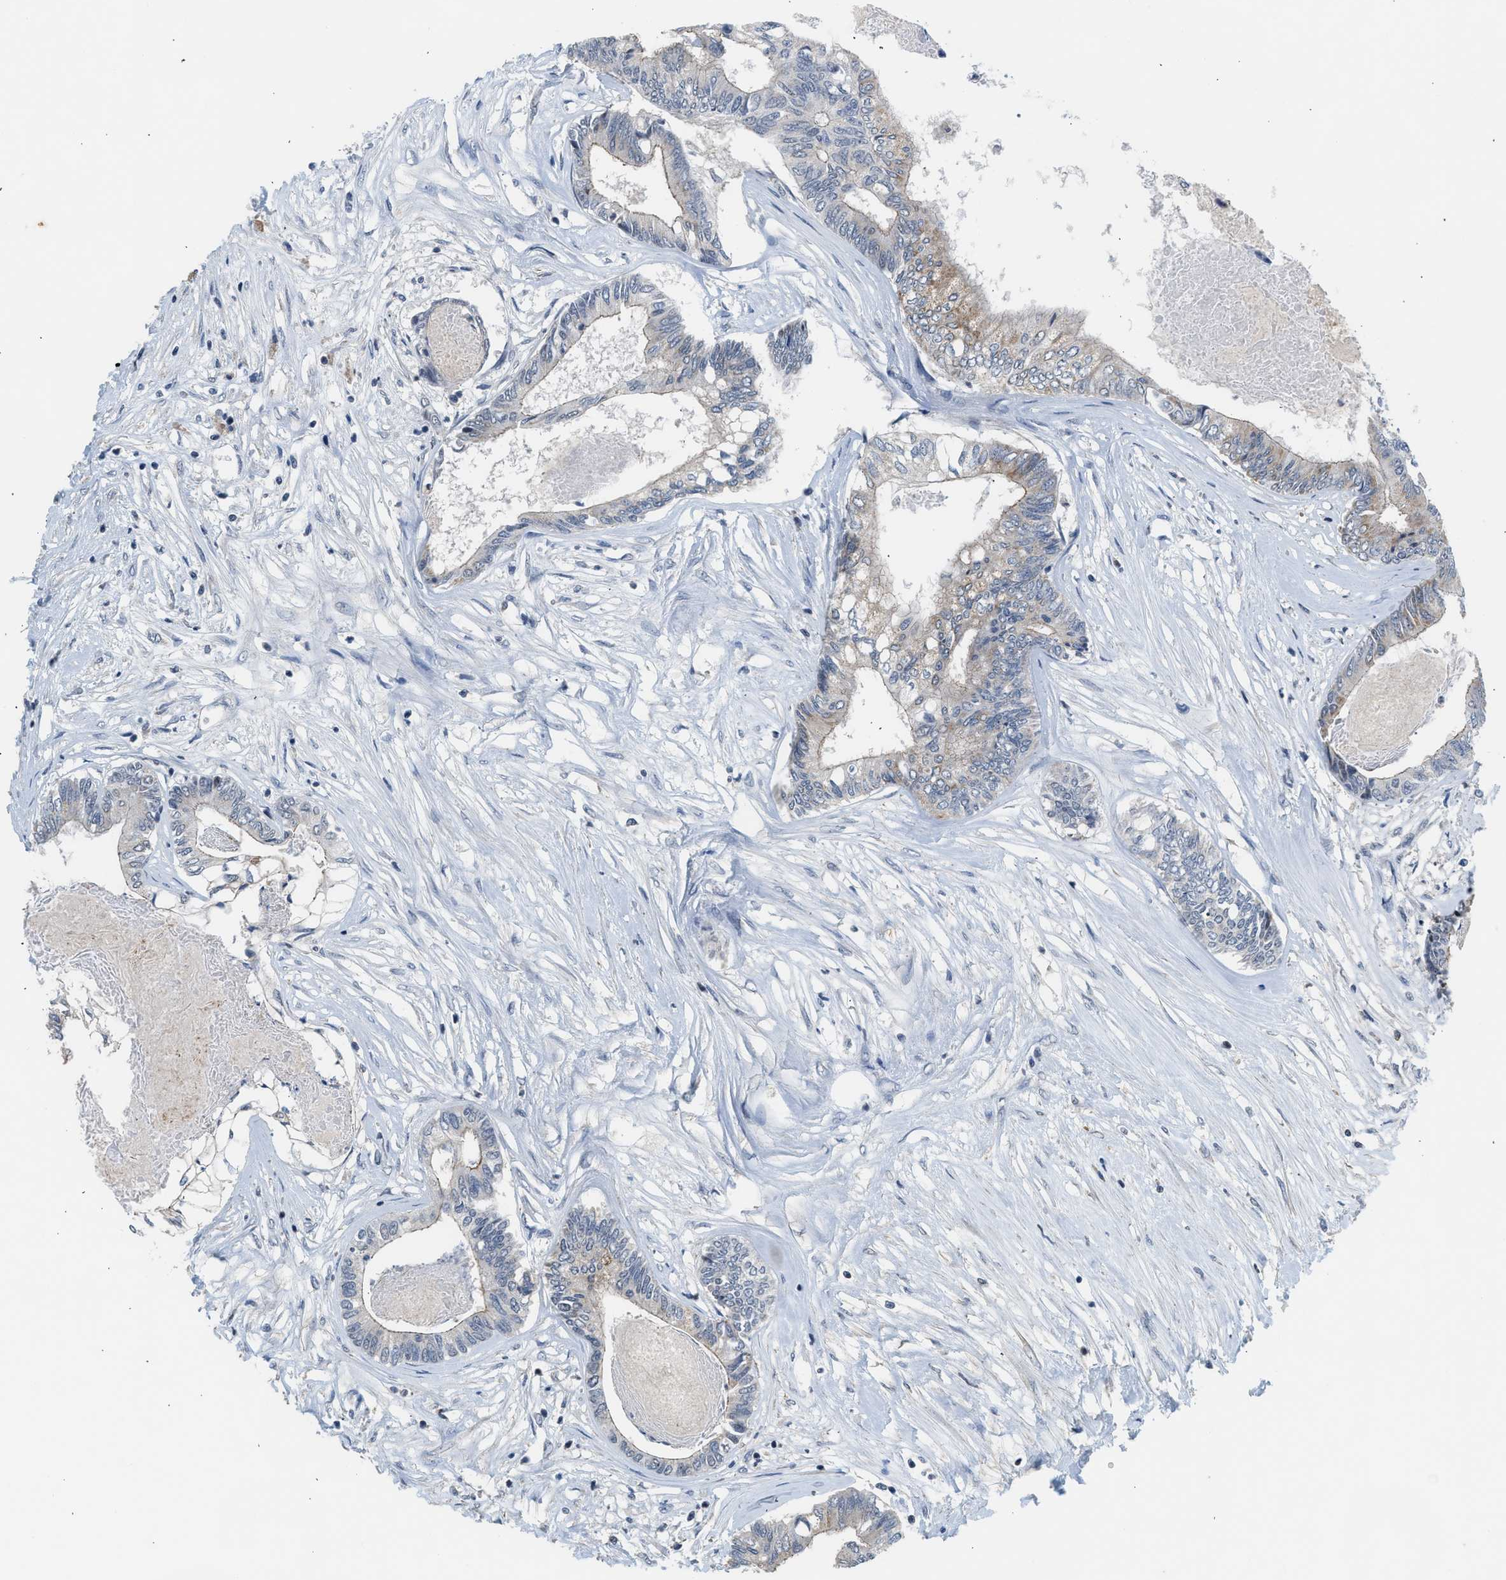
{"staining": {"intensity": "weak", "quantity": "<25%", "location": "cytoplasmic/membranous"}, "tissue": "colorectal cancer", "cell_type": "Tumor cells", "image_type": "cancer", "snomed": [{"axis": "morphology", "description": "Adenocarcinoma, NOS"}, {"axis": "topography", "description": "Rectum"}], "caption": "Human colorectal cancer (adenocarcinoma) stained for a protein using IHC exhibits no staining in tumor cells.", "gene": "CSF3R", "patient": {"sex": "male", "age": 63}}